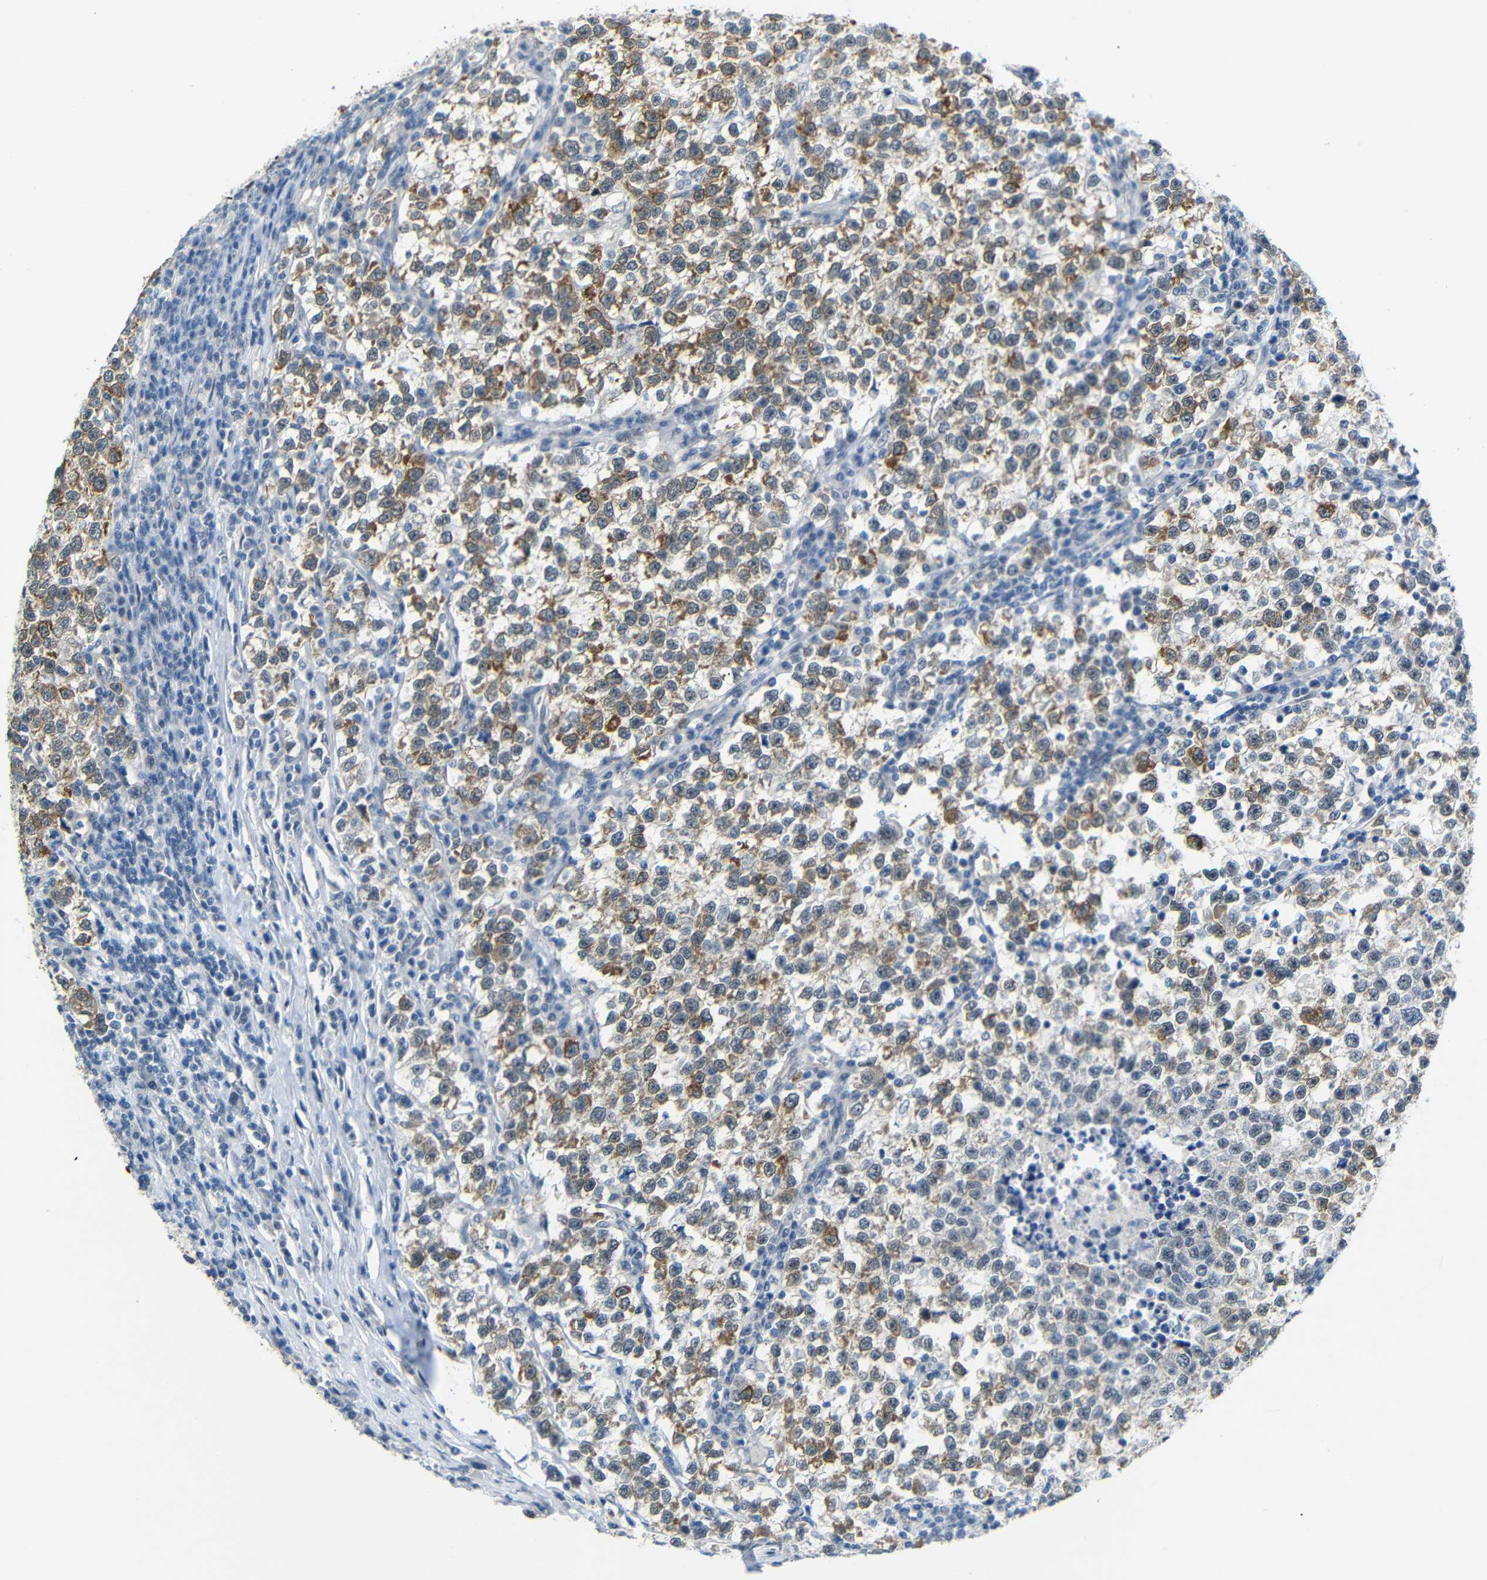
{"staining": {"intensity": "moderate", "quantity": "25%-75%", "location": "cytoplasmic/membranous"}, "tissue": "testis cancer", "cell_type": "Tumor cells", "image_type": "cancer", "snomed": [{"axis": "morphology", "description": "Normal tissue, NOS"}, {"axis": "morphology", "description": "Seminoma, NOS"}, {"axis": "topography", "description": "Testis"}], "caption": "An image showing moderate cytoplasmic/membranous expression in about 25%-75% of tumor cells in testis seminoma, as visualized by brown immunohistochemical staining.", "gene": "GPR158", "patient": {"sex": "male", "age": 43}}